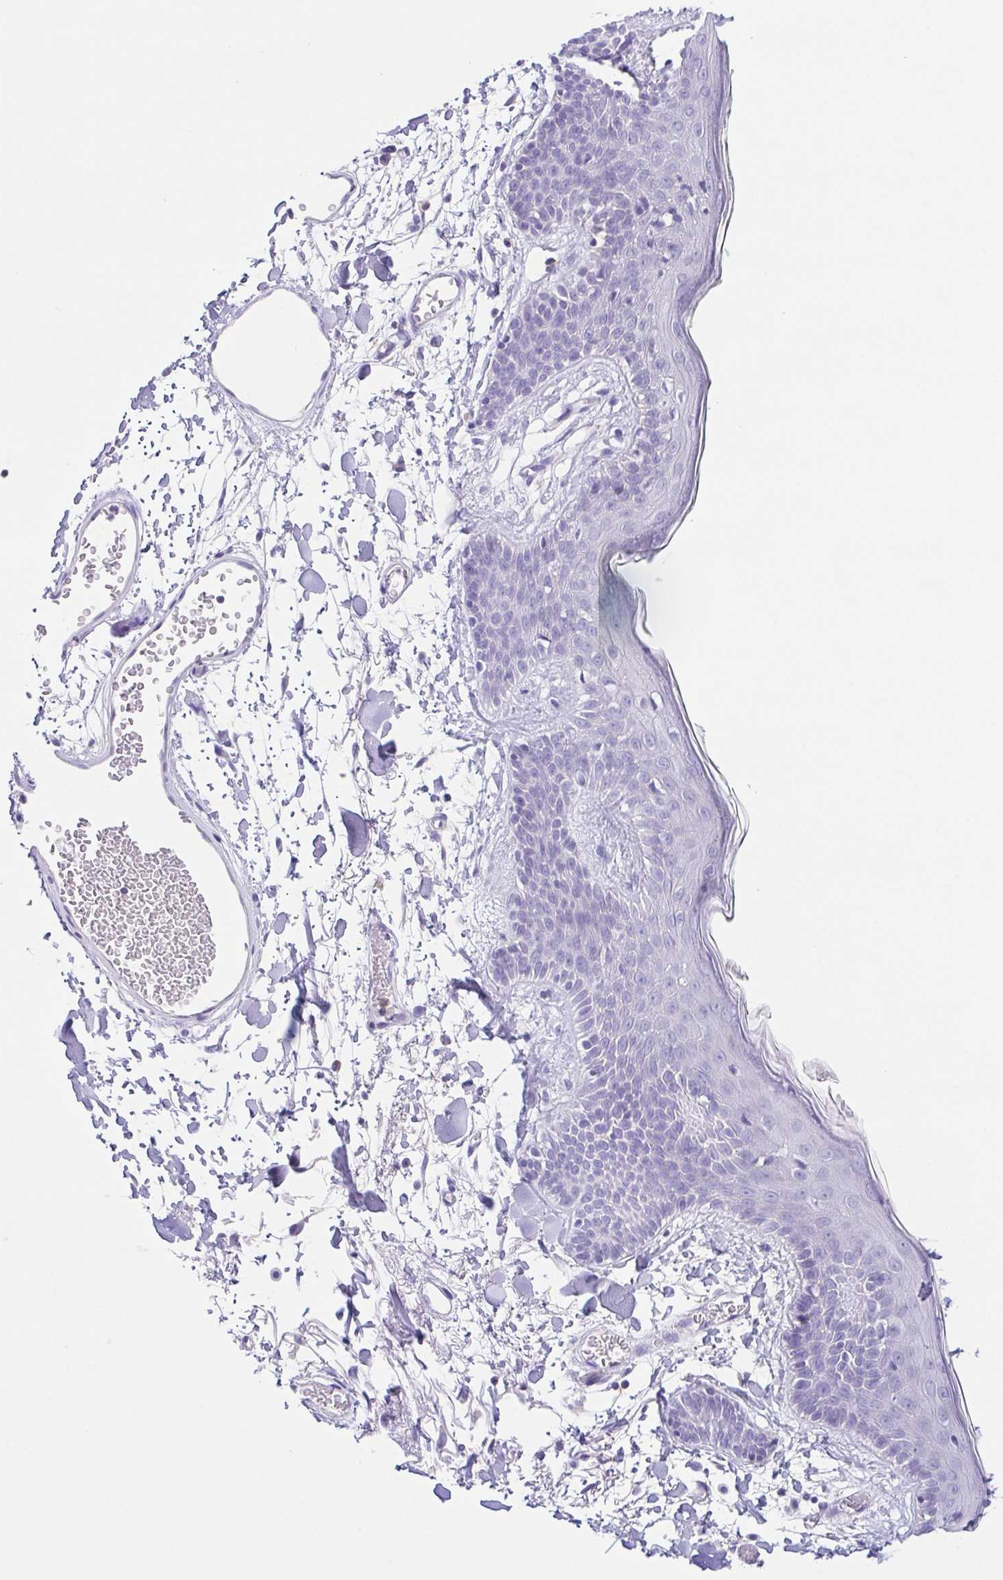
{"staining": {"intensity": "negative", "quantity": "none", "location": "none"}, "tissue": "skin", "cell_type": "Fibroblasts", "image_type": "normal", "snomed": [{"axis": "morphology", "description": "Normal tissue, NOS"}, {"axis": "topography", "description": "Skin"}], "caption": "This image is of normal skin stained with immunohistochemistry (IHC) to label a protein in brown with the nuclei are counter-stained blue. There is no expression in fibroblasts. The staining is performed using DAB brown chromogen with nuclei counter-stained in using hematoxylin.", "gene": "ARPP21", "patient": {"sex": "male", "age": 79}}